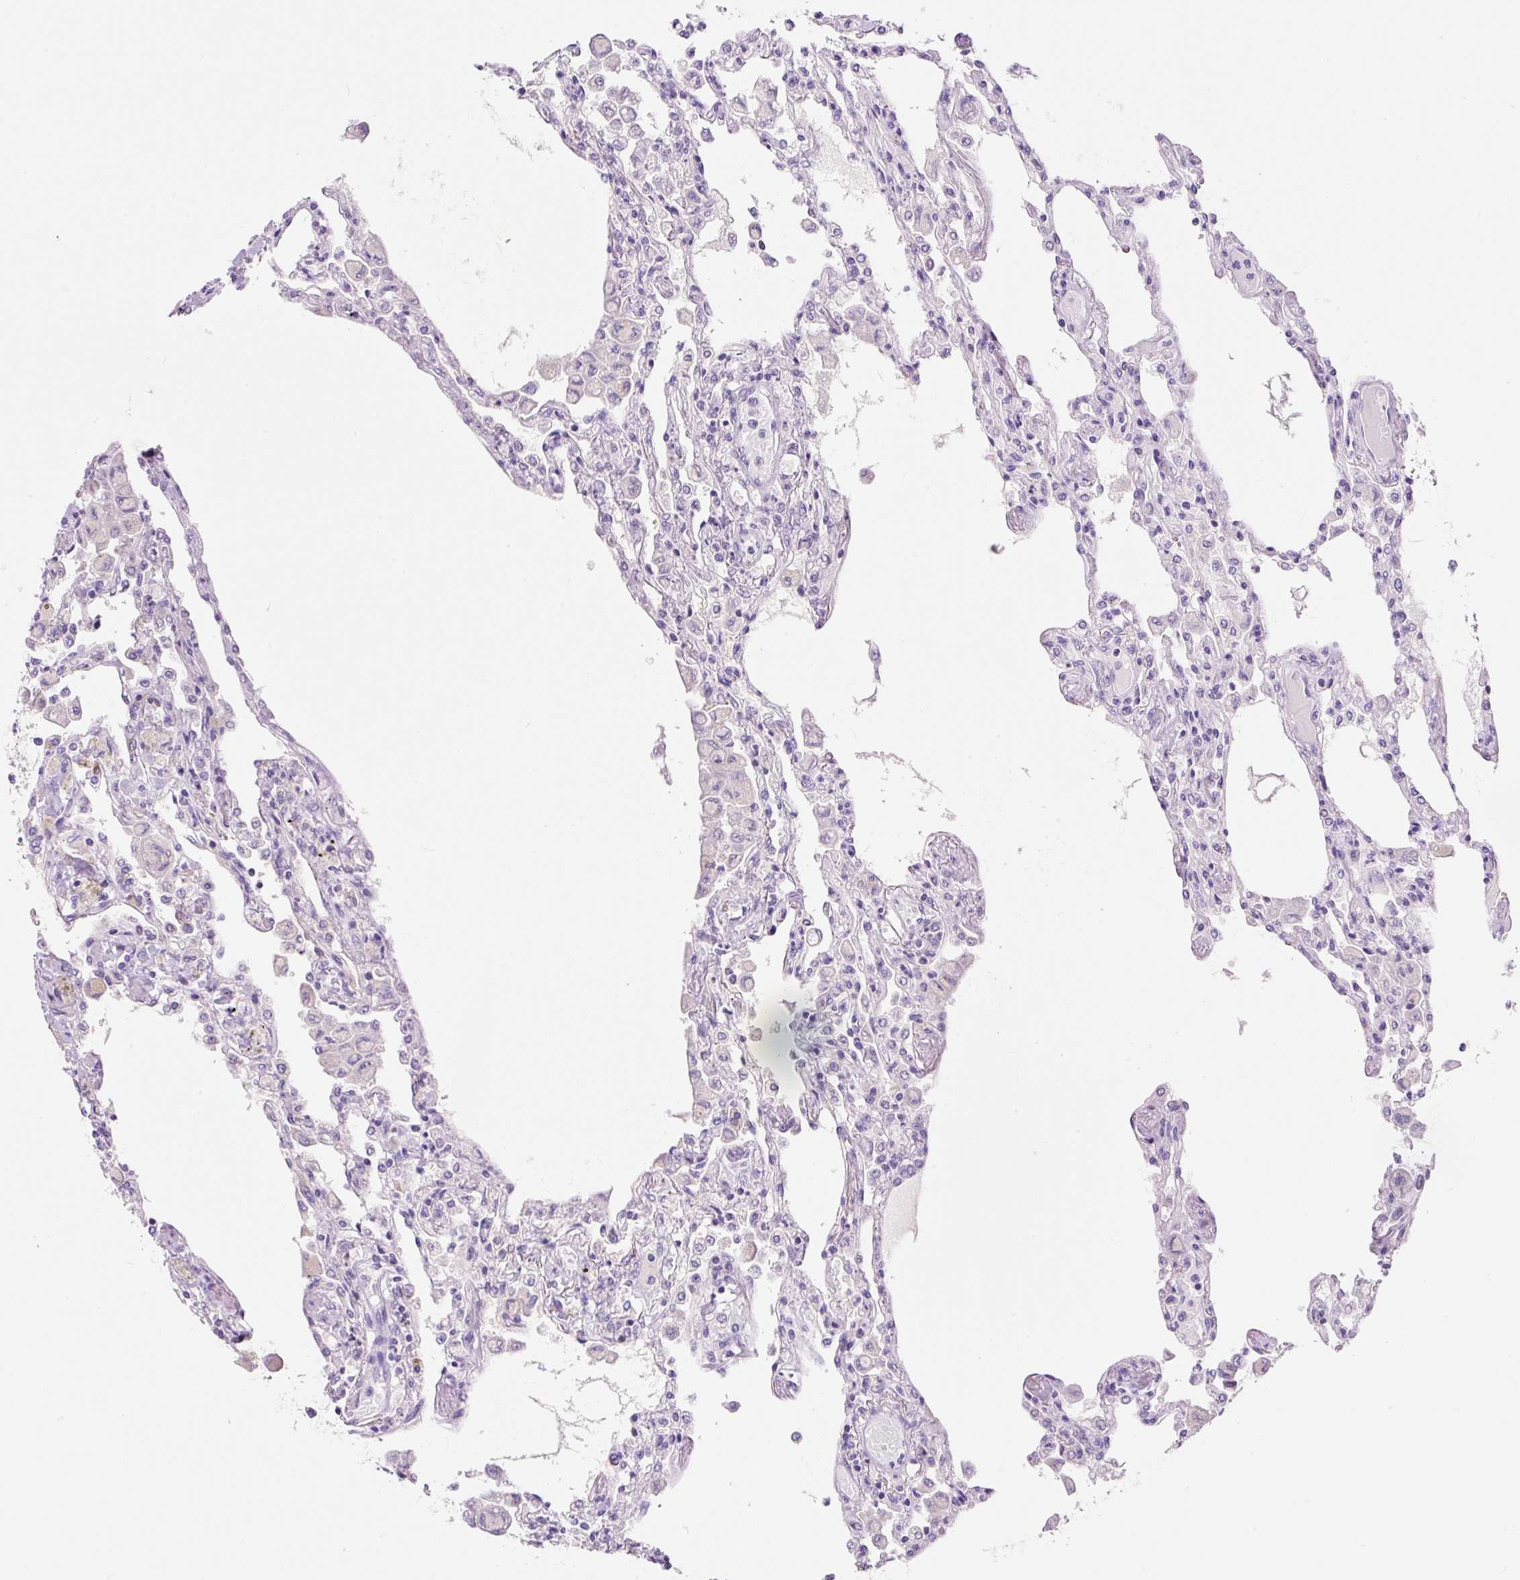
{"staining": {"intensity": "negative", "quantity": "none", "location": "none"}, "tissue": "lung", "cell_type": "Alveolar cells", "image_type": "normal", "snomed": [{"axis": "morphology", "description": "Normal tissue, NOS"}, {"axis": "topography", "description": "Bronchus"}, {"axis": "topography", "description": "Lung"}], "caption": "This is a image of IHC staining of benign lung, which shows no staining in alveolar cells.", "gene": "NDST3", "patient": {"sex": "female", "age": 49}}